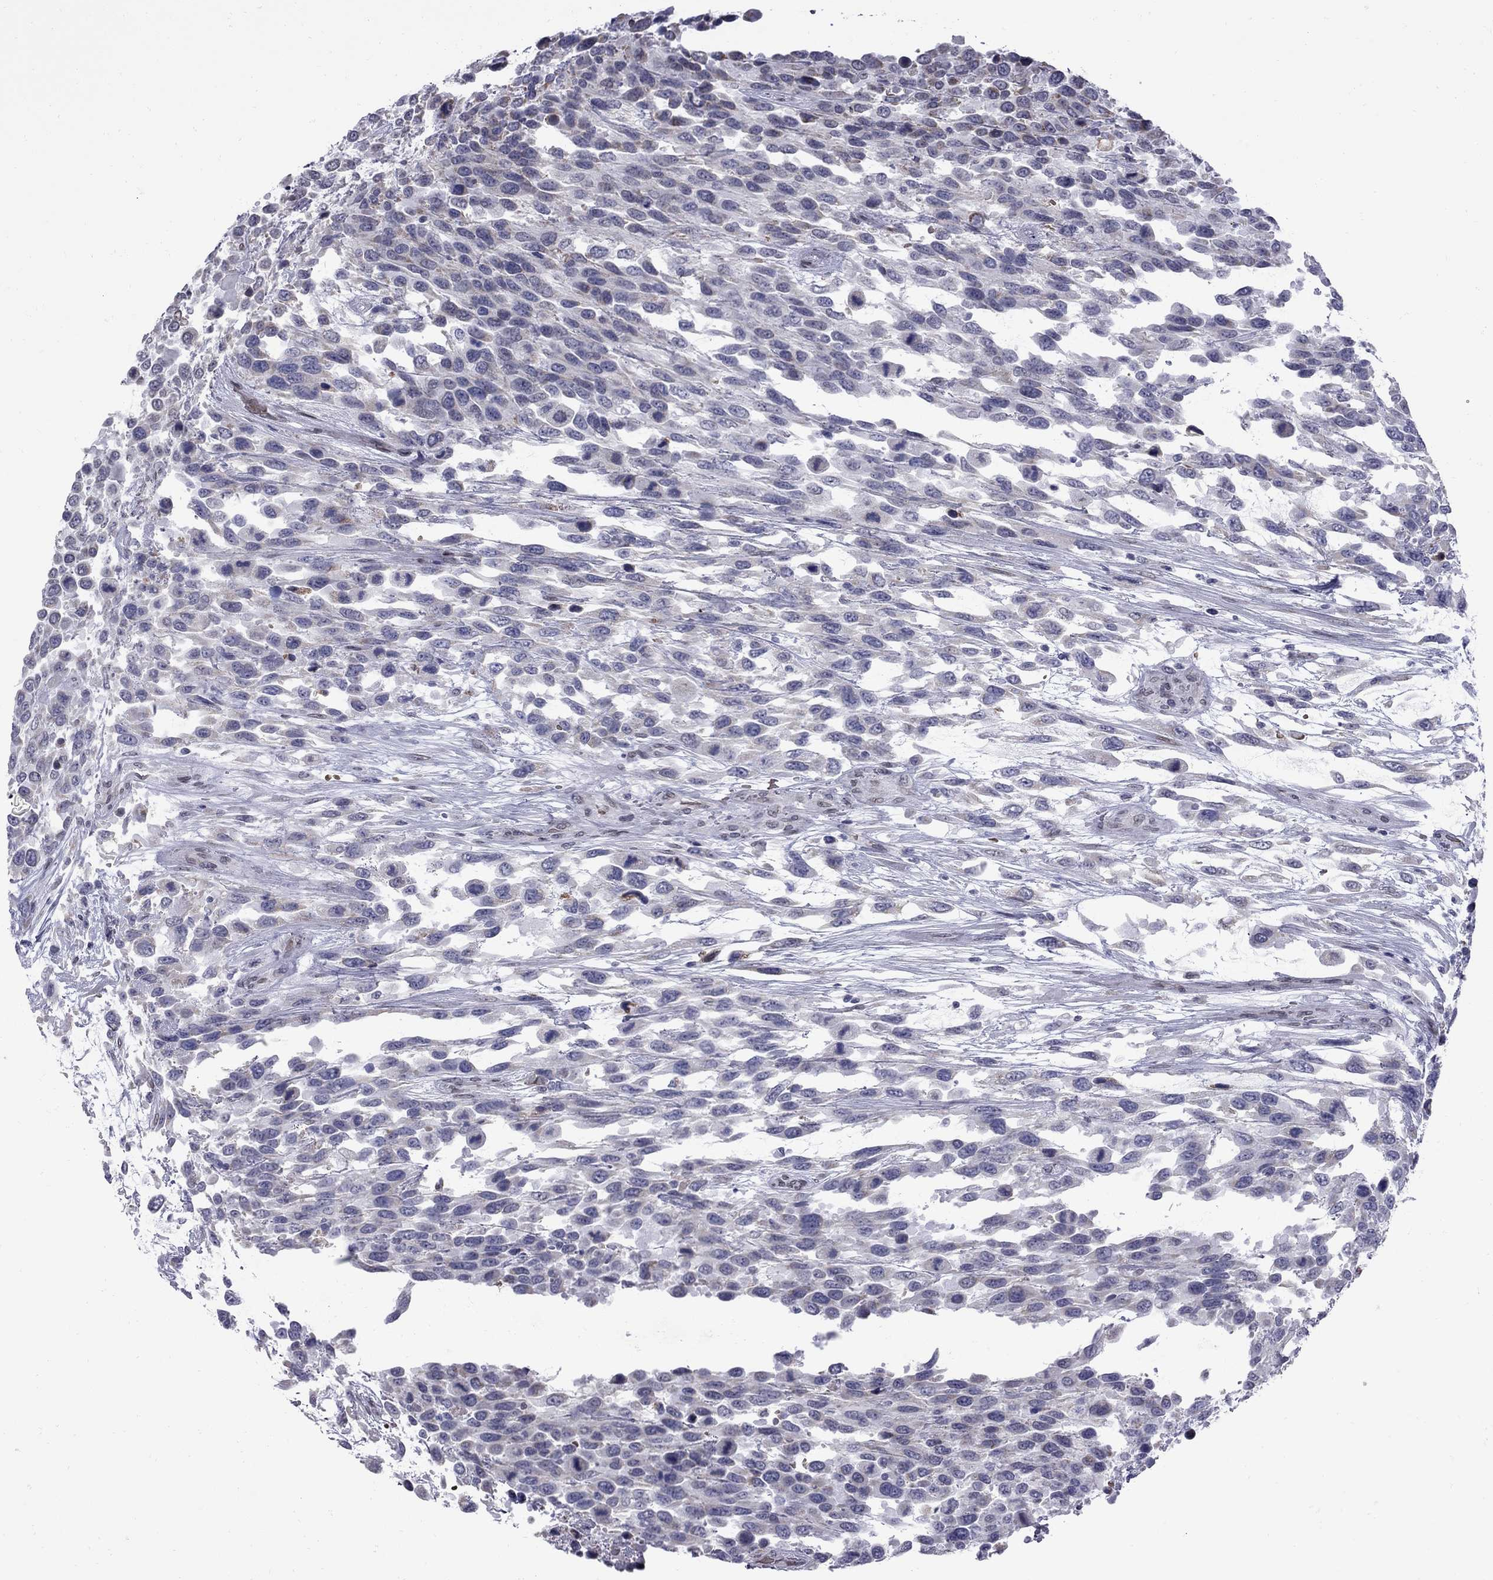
{"staining": {"intensity": "weak", "quantity": "<25%", "location": "cytoplasmic/membranous"}, "tissue": "urothelial cancer", "cell_type": "Tumor cells", "image_type": "cancer", "snomed": [{"axis": "morphology", "description": "Urothelial carcinoma, High grade"}, {"axis": "topography", "description": "Urinary bladder"}], "caption": "This is a histopathology image of IHC staining of high-grade urothelial carcinoma, which shows no staining in tumor cells. The staining was performed using DAB (3,3'-diaminobenzidine) to visualize the protein expression in brown, while the nuclei were stained in blue with hematoxylin (Magnification: 20x).", "gene": "CLTCL1", "patient": {"sex": "female", "age": 70}}